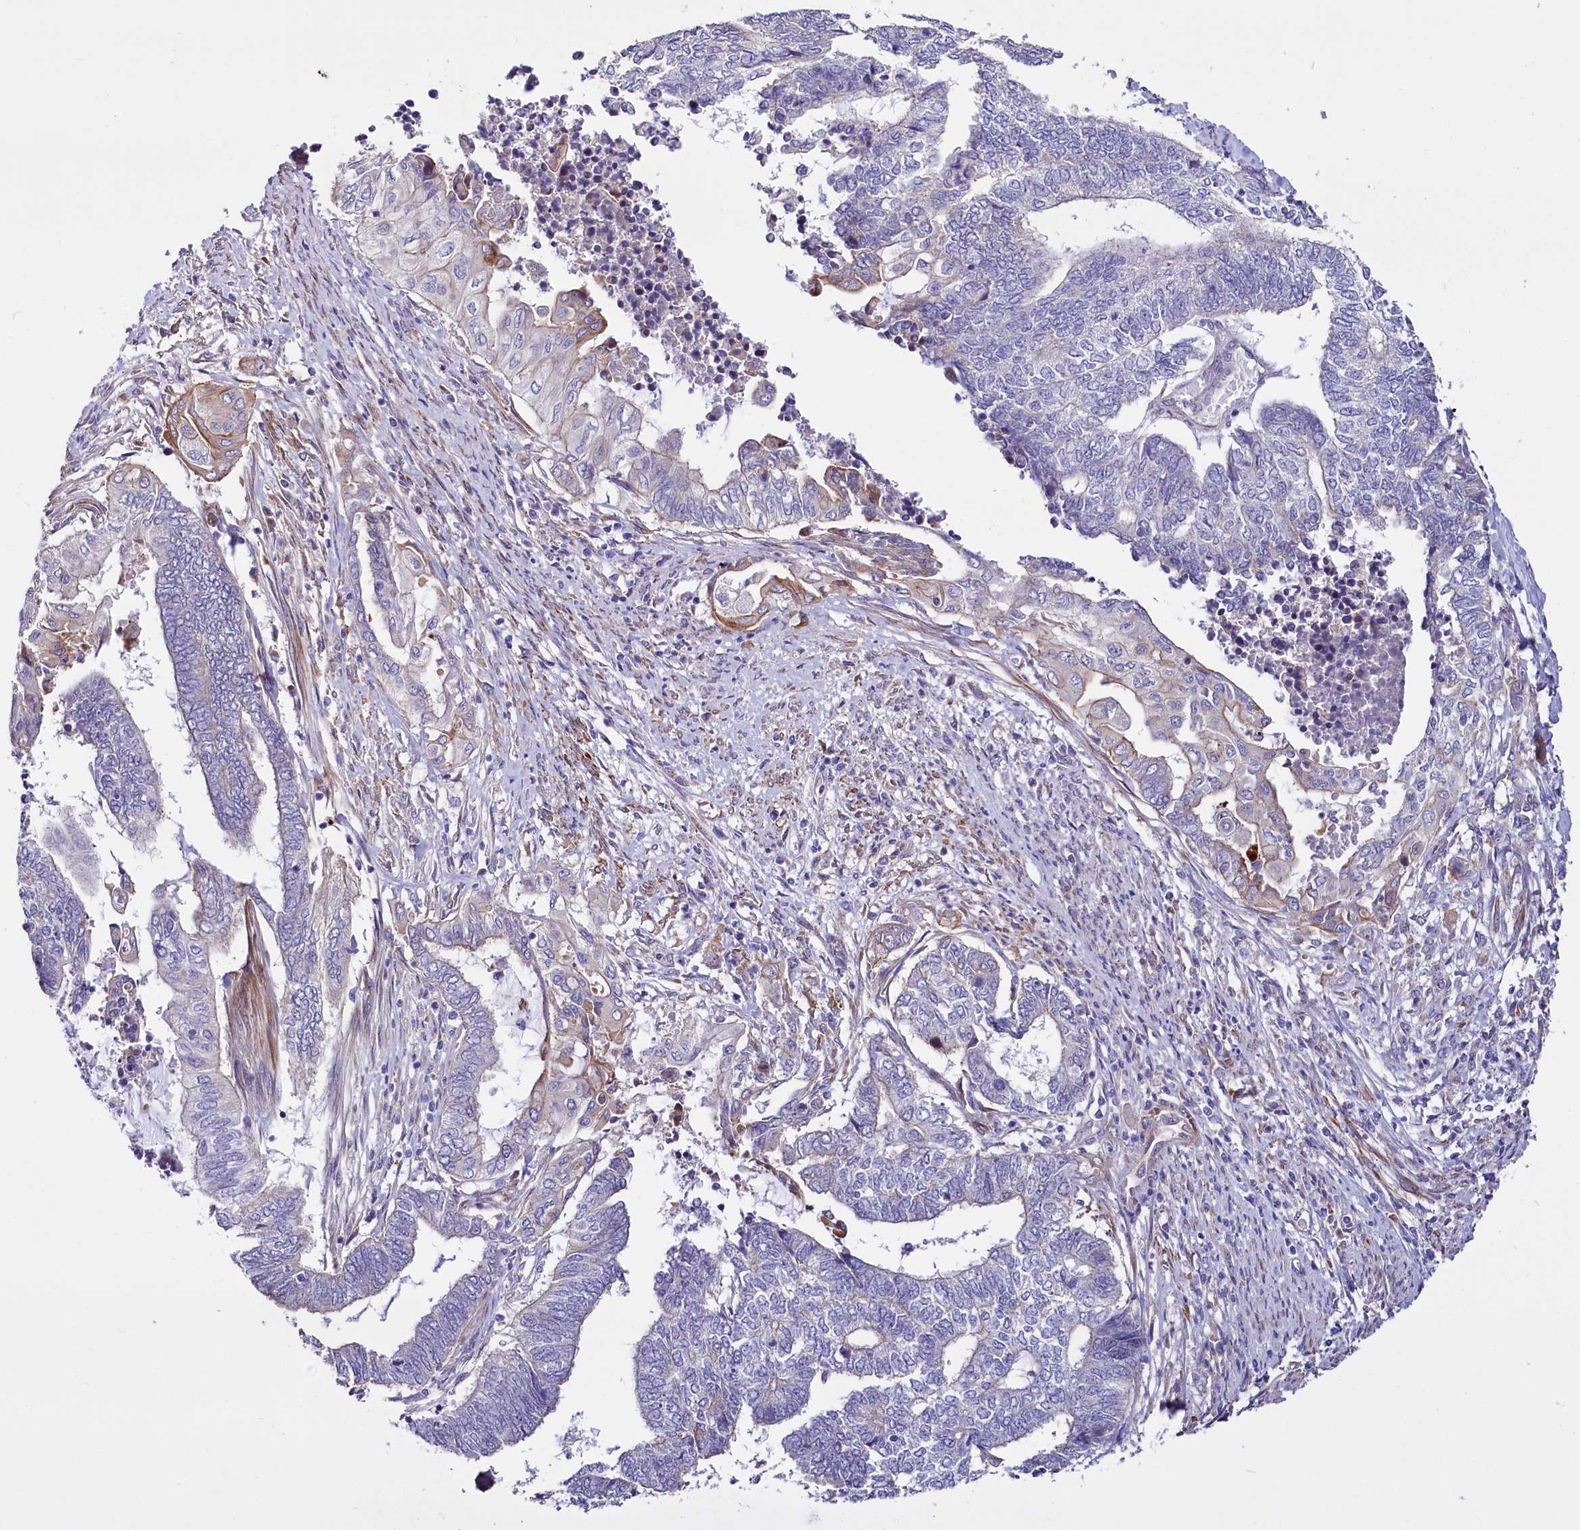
{"staining": {"intensity": "negative", "quantity": "none", "location": "none"}, "tissue": "endometrial cancer", "cell_type": "Tumor cells", "image_type": "cancer", "snomed": [{"axis": "morphology", "description": "Adenocarcinoma, NOS"}, {"axis": "topography", "description": "Uterus"}, {"axis": "topography", "description": "Endometrium"}], "caption": "Tumor cells are negative for brown protein staining in endometrial adenocarcinoma. The staining is performed using DAB brown chromogen with nuclei counter-stained in using hematoxylin.", "gene": "WNT8A", "patient": {"sex": "female", "age": 70}}